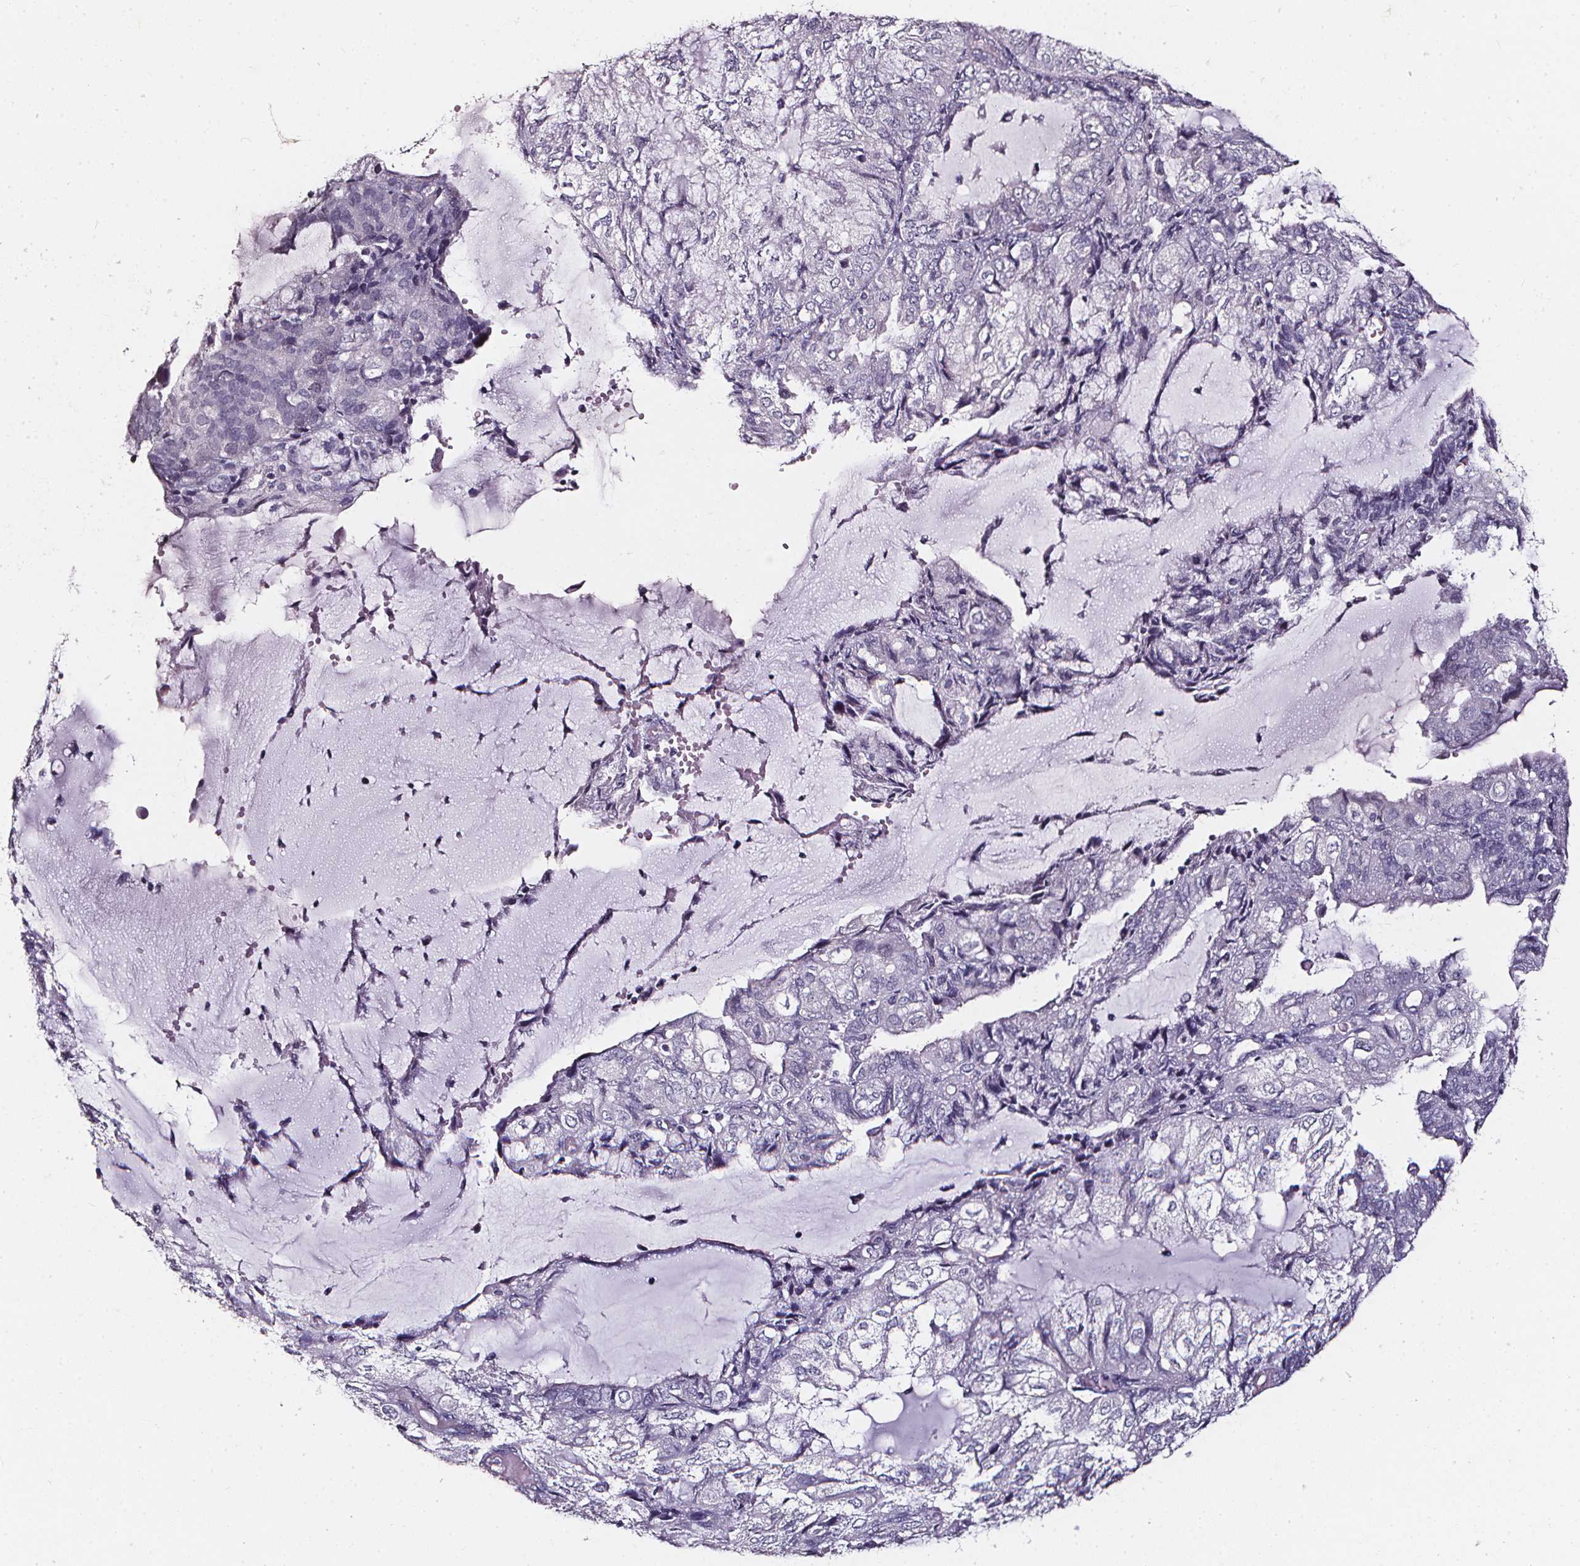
{"staining": {"intensity": "negative", "quantity": "none", "location": "none"}, "tissue": "endometrial cancer", "cell_type": "Tumor cells", "image_type": "cancer", "snomed": [{"axis": "morphology", "description": "Adenocarcinoma, NOS"}, {"axis": "topography", "description": "Endometrium"}], "caption": "Immunohistochemistry histopathology image of adenocarcinoma (endometrial) stained for a protein (brown), which shows no expression in tumor cells.", "gene": "DEFA5", "patient": {"sex": "female", "age": 81}}